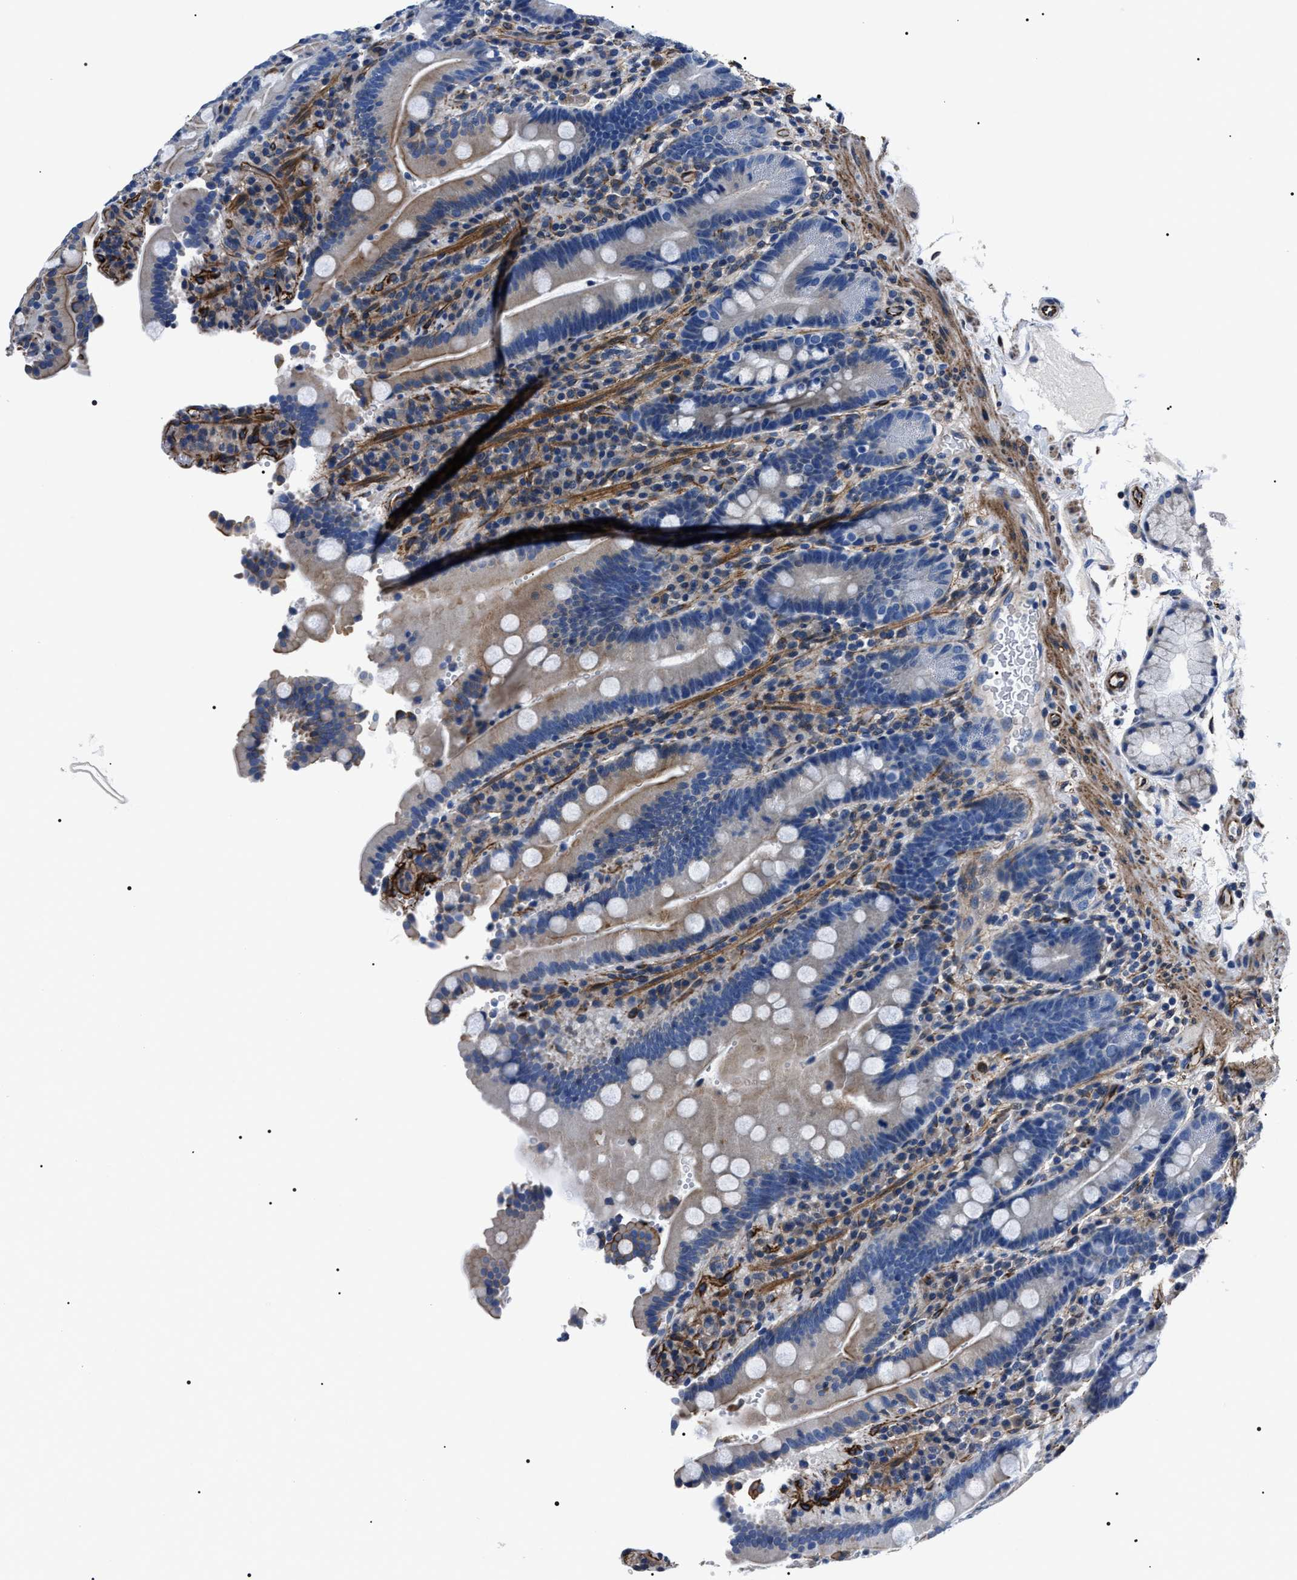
{"staining": {"intensity": "moderate", "quantity": "25%-75%", "location": "cytoplasmic/membranous"}, "tissue": "duodenum", "cell_type": "Glandular cells", "image_type": "normal", "snomed": [{"axis": "morphology", "description": "Normal tissue, NOS"}, {"axis": "topography", "description": "Small intestine, NOS"}], "caption": "Immunohistochemical staining of unremarkable human duodenum reveals medium levels of moderate cytoplasmic/membranous expression in approximately 25%-75% of glandular cells.", "gene": "BAG2", "patient": {"sex": "female", "age": 71}}